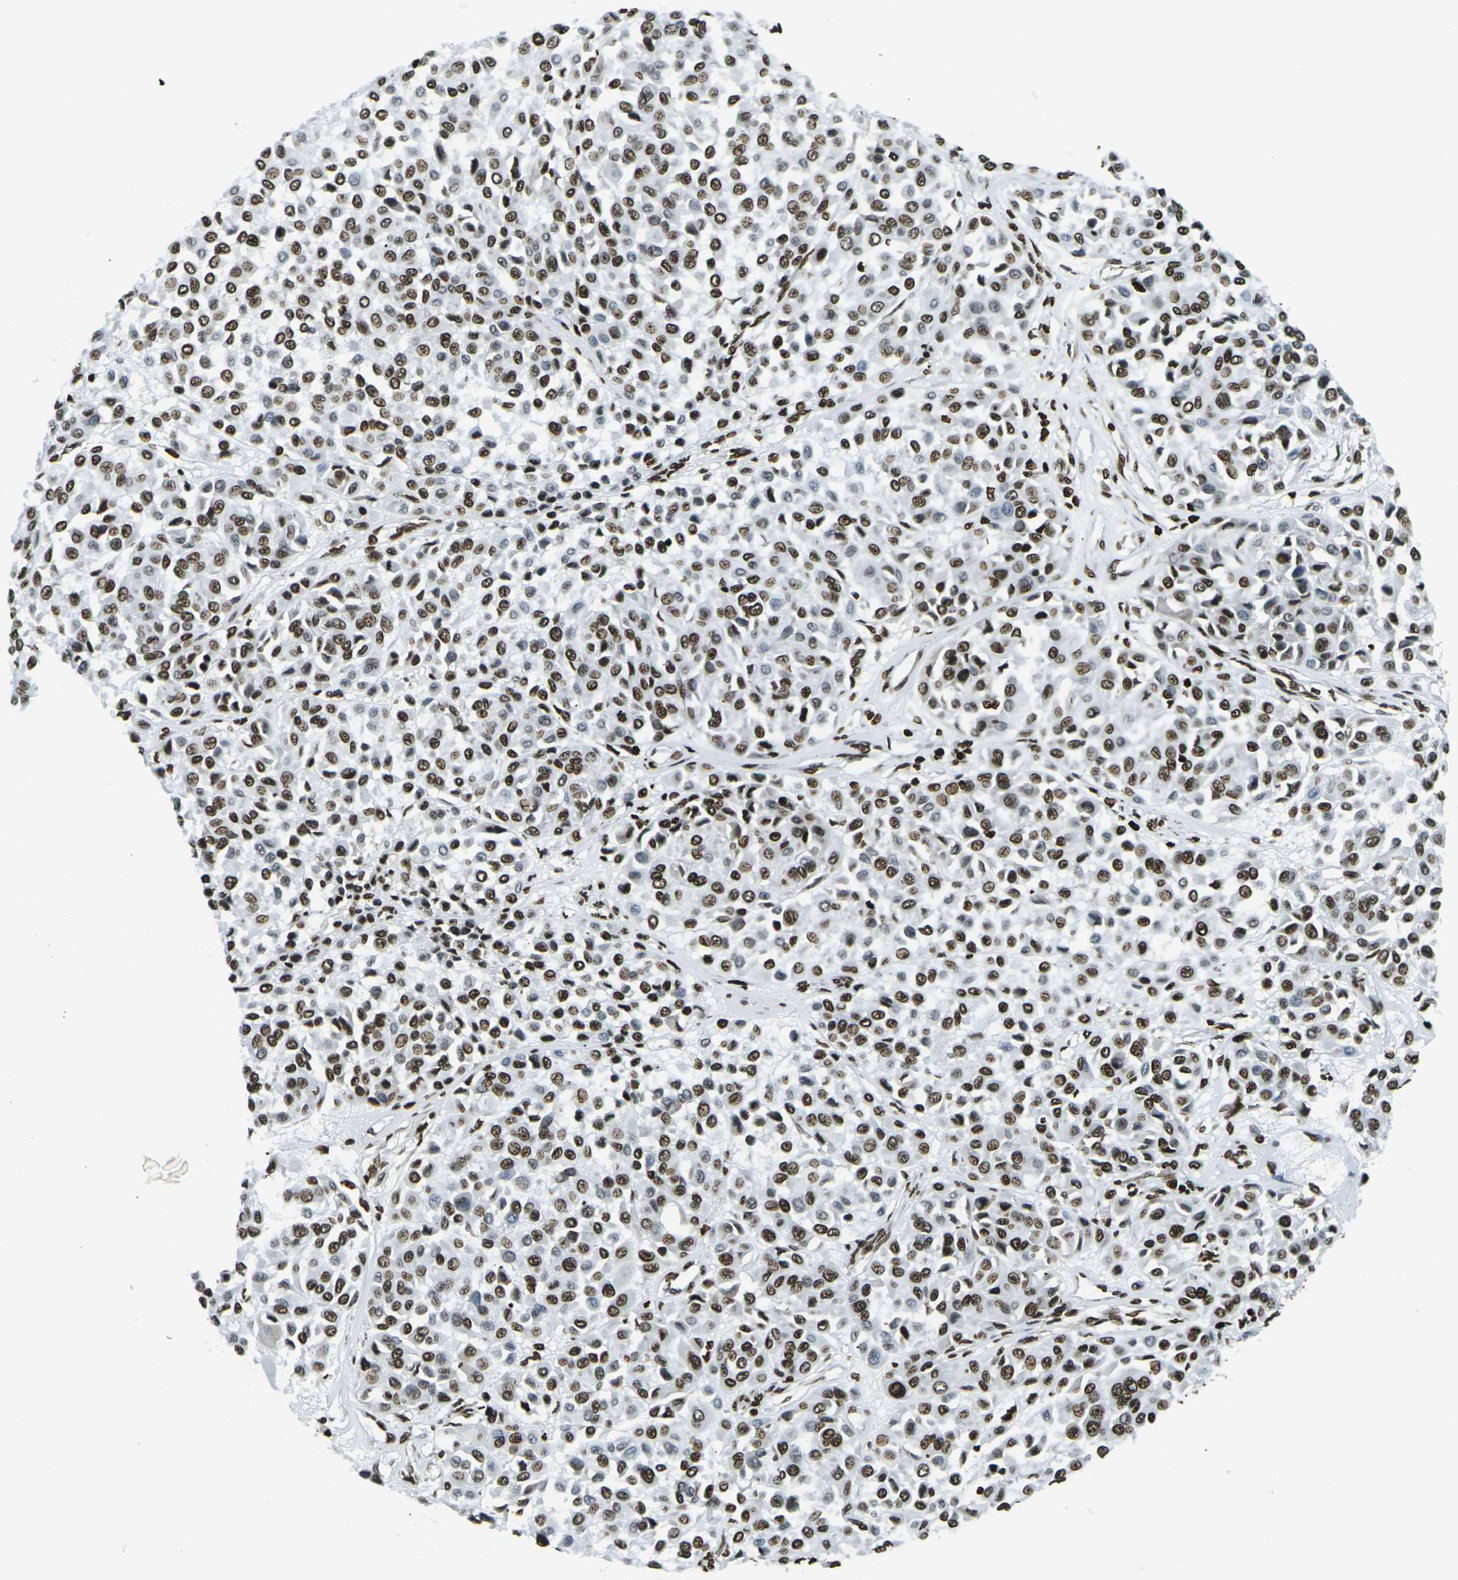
{"staining": {"intensity": "strong", "quantity": ">75%", "location": "nuclear"}, "tissue": "melanoma", "cell_type": "Tumor cells", "image_type": "cancer", "snomed": [{"axis": "morphology", "description": "Malignant melanoma, Metastatic site"}, {"axis": "topography", "description": "Soft tissue"}], "caption": "Strong nuclear protein positivity is seen in approximately >75% of tumor cells in malignant melanoma (metastatic site).", "gene": "H1-2", "patient": {"sex": "male", "age": 41}}